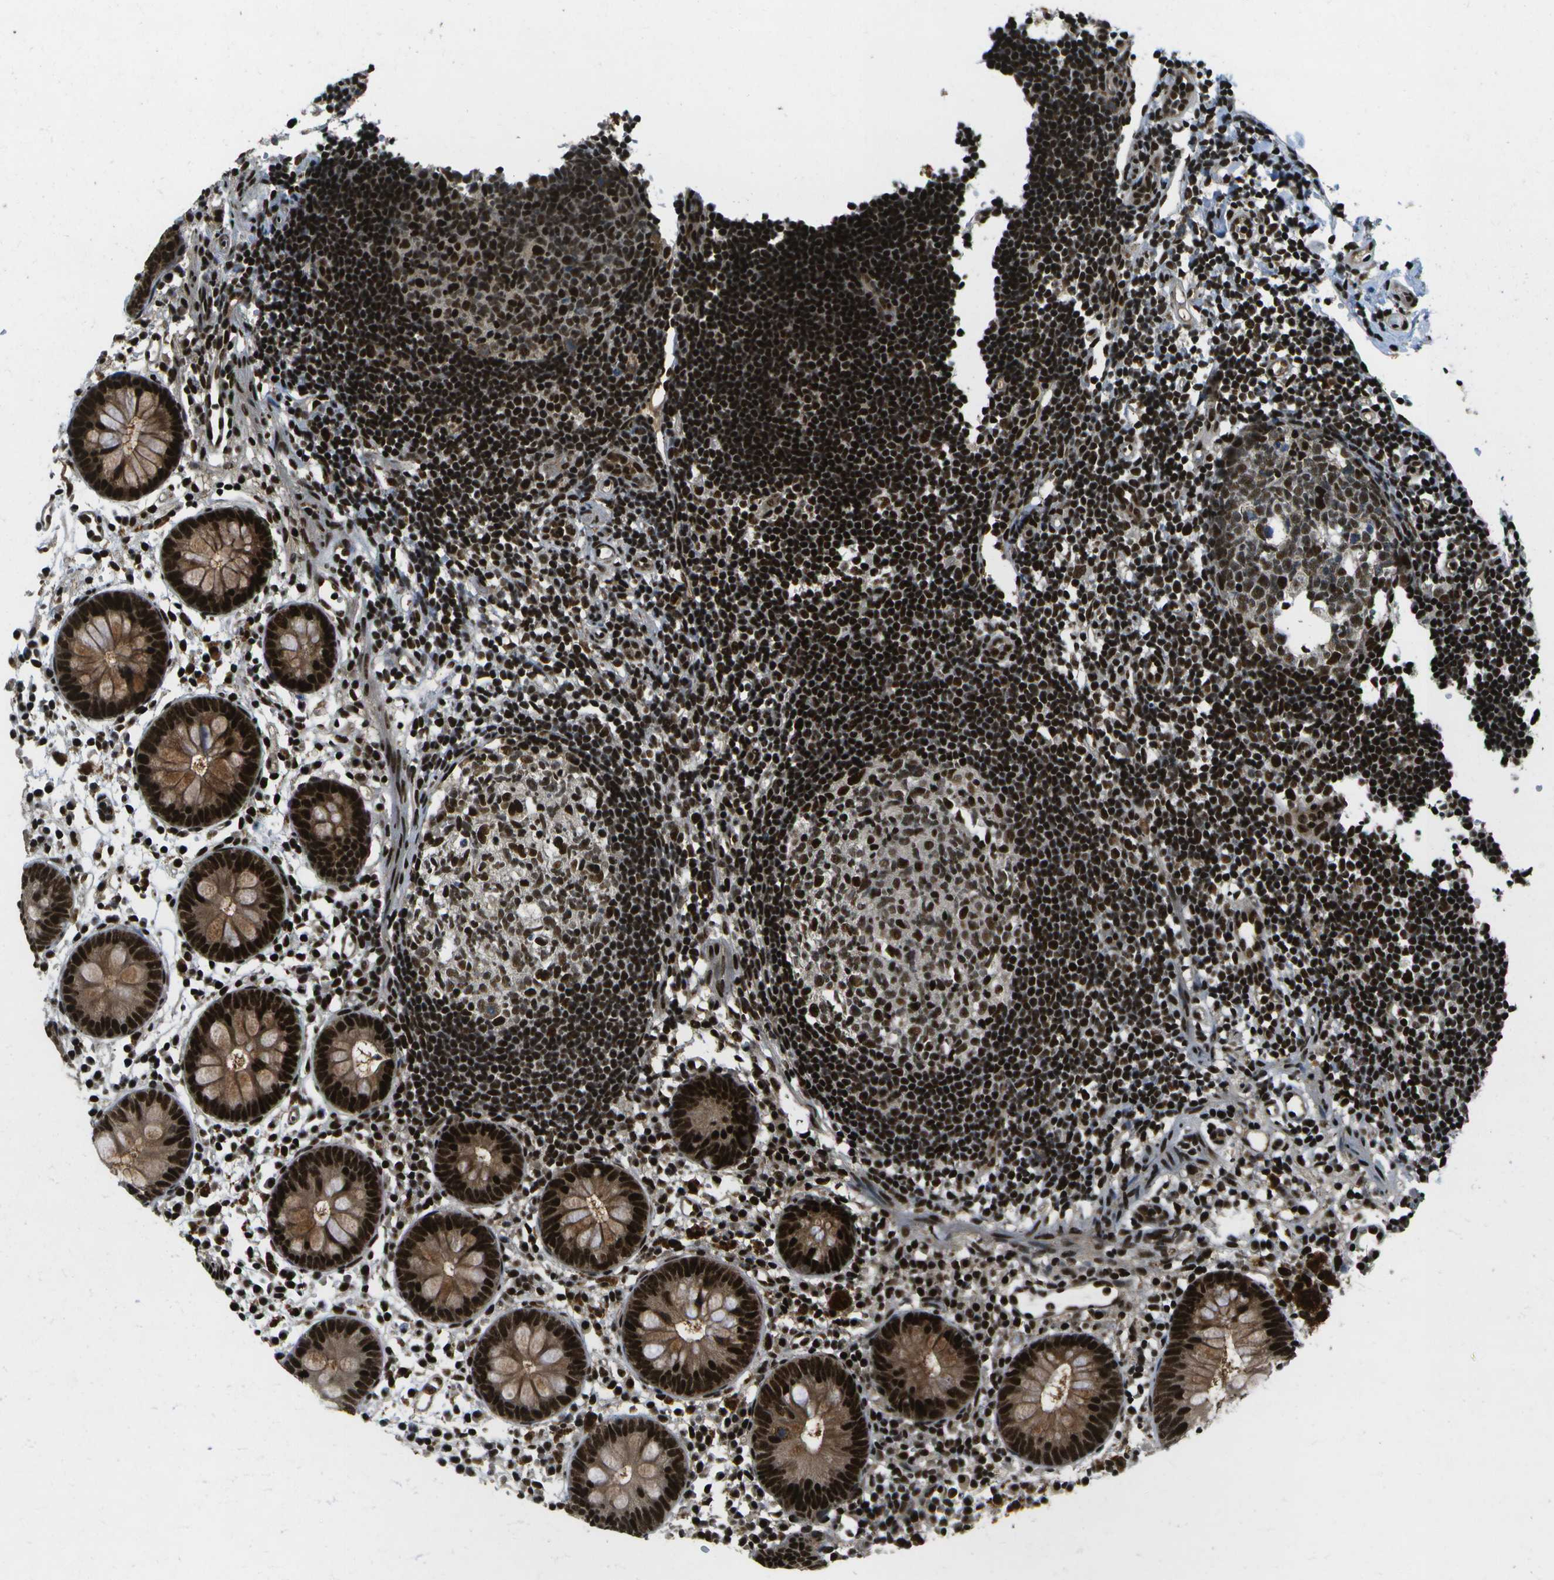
{"staining": {"intensity": "strong", "quantity": ">75%", "location": "cytoplasmic/membranous,nuclear"}, "tissue": "appendix", "cell_type": "Glandular cells", "image_type": "normal", "snomed": [{"axis": "morphology", "description": "Normal tissue, NOS"}, {"axis": "topography", "description": "Appendix"}], "caption": "A micrograph of human appendix stained for a protein shows strong cytoplasmic/membranous,nuclear brown staining in glandular cells. (Stains: DAB in brown, nuclei in blue, Microscopy: brightfield microscopy at high magnification).", "gene": "GANC", "patient": {"sex": "female", "age": 20}}